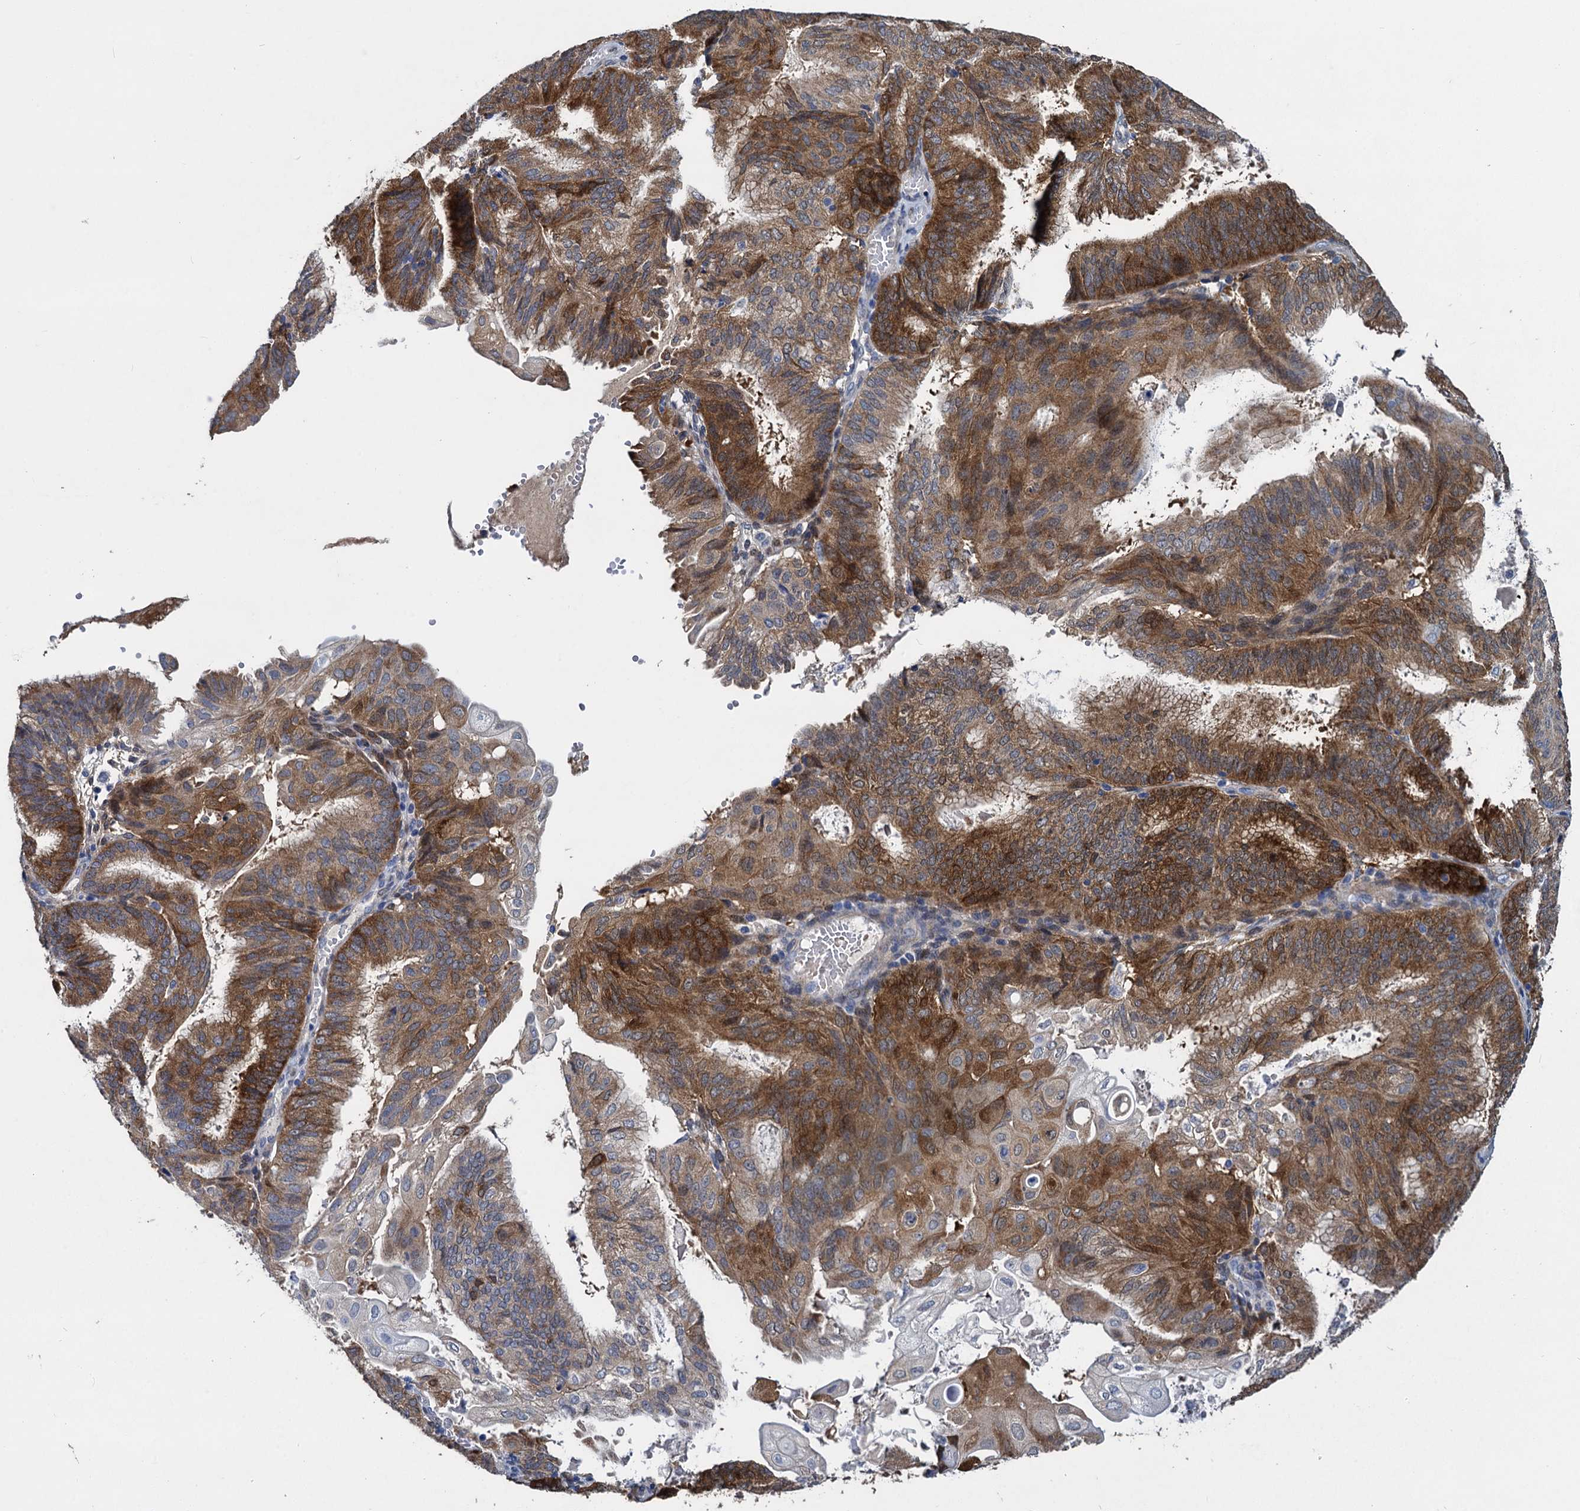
{"staining": {"intensity": "moderate", "quantity": ">75%", "location": "cytoplasmic/membranous"}, "tissue": "endometrial cancer", "cell_type": "Tumor cells", "image_type": "cancer", "snomed": [{"axis": "morphology", "description": "Adenocarcinoma, NOS"}, {"axis": "topography", "description": "Endometrium"}], "caption": "Endometrial cancer (adenocarcinoma) stained for a protein exhibits moderate cytoplasmic/membranous positivity in tumor cells.", "gene": "GSTM3", "patient": {"sex": "female", "age": 49}}